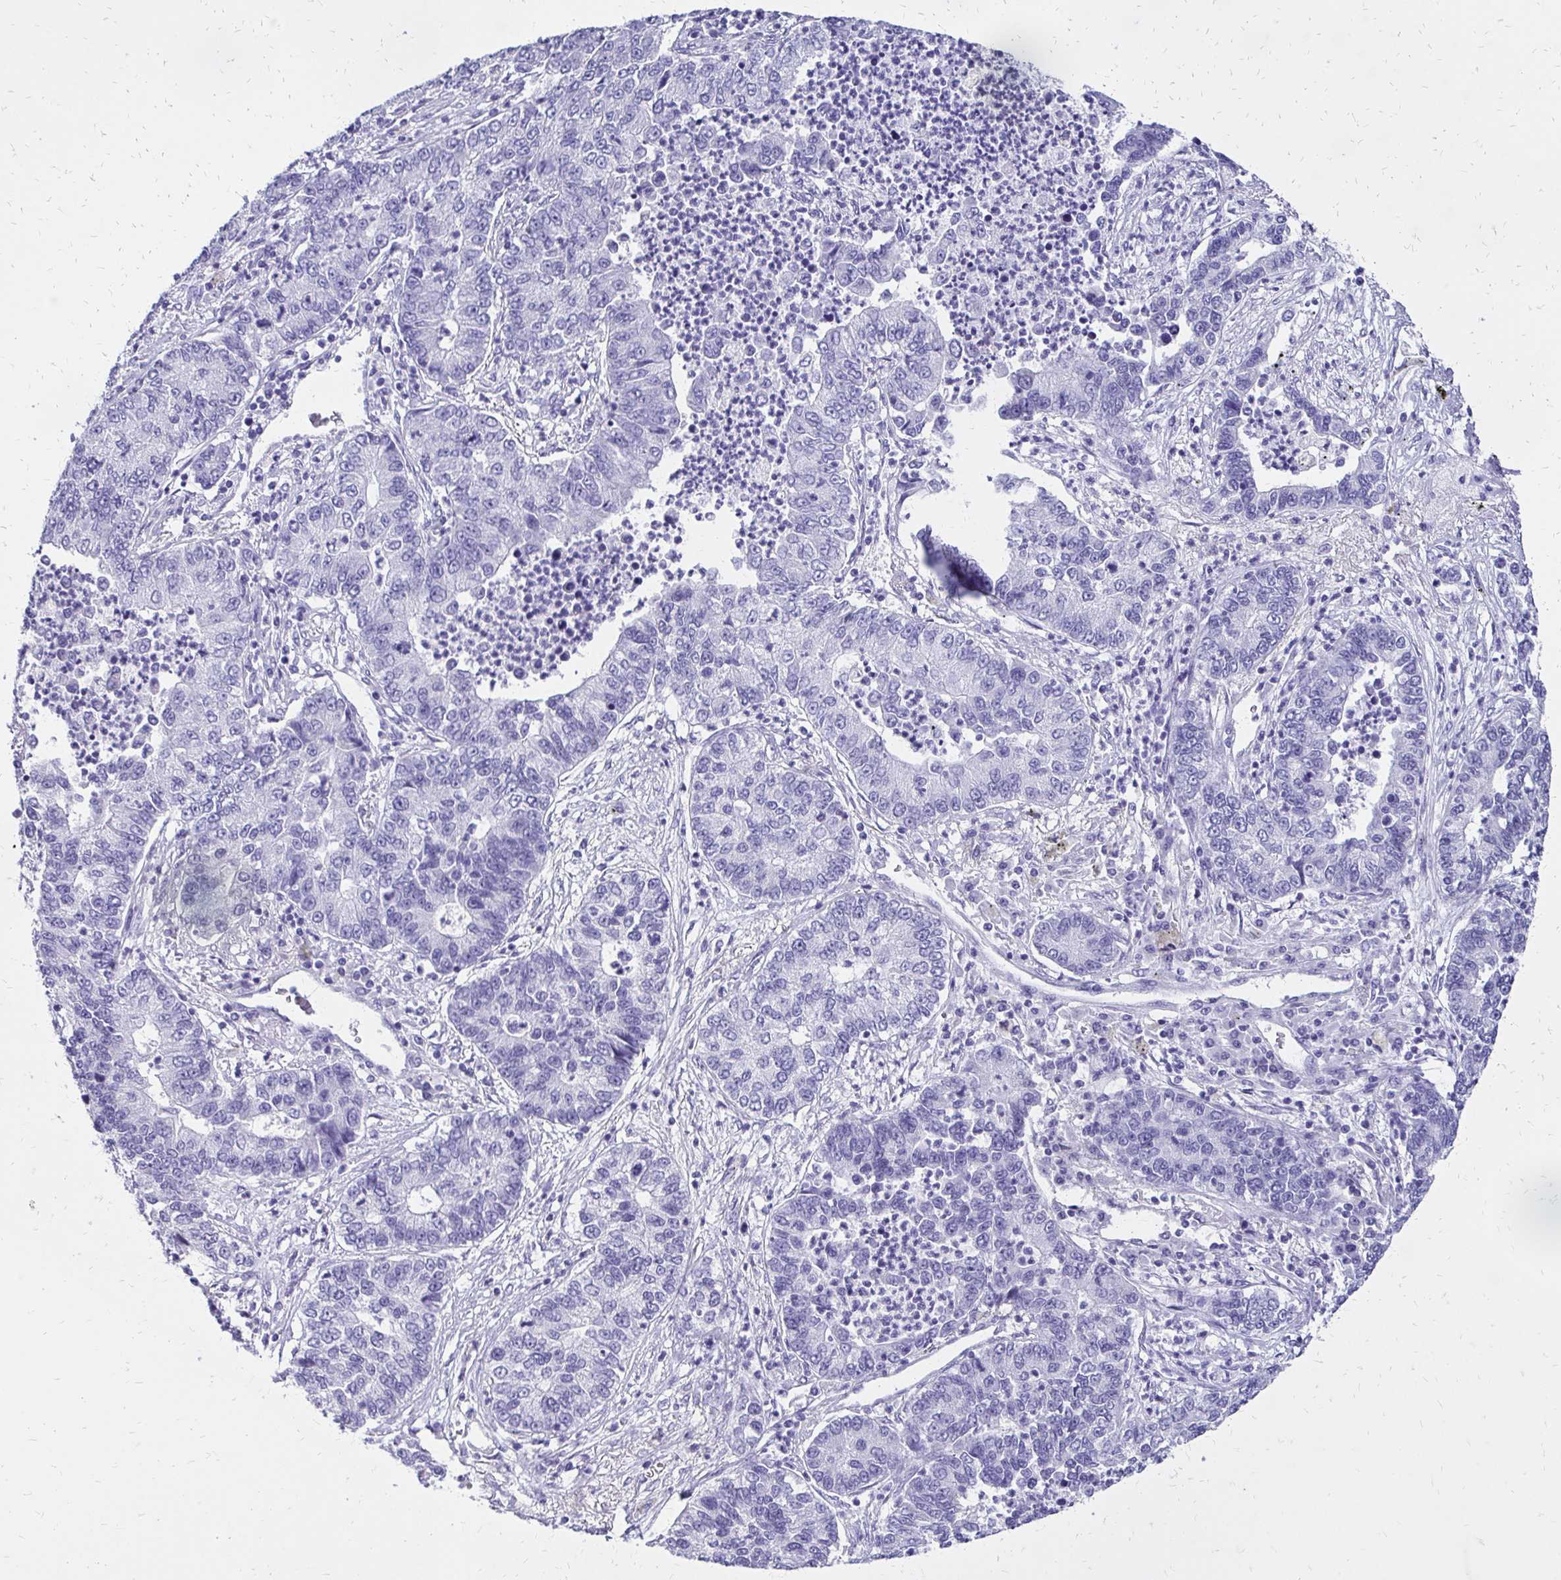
{"staining": {"intensity": "negative", "quantity": "none", "location": "none"}, "tissue": "lung cancer", "cell_type": "Tumor cells", "image_type": "cancer", "snomed": [{"axis": "morphology", "description": "Adenocarcinoma, NOS"}, {"axis": "topography", "description": "Lung"}], "caption": "Immunohistochemistry micrograph of human lung cancer stained for a protein (brown), which exhibits no positivity in tumor cells. (DAB (3,3'-diaminobenzidine) immunohistochemistry (IHC) visualized using brightfield microscopy, high magnification).", "gene": "SLC32A1", "patient": {"sex": "female", "age": 57}}